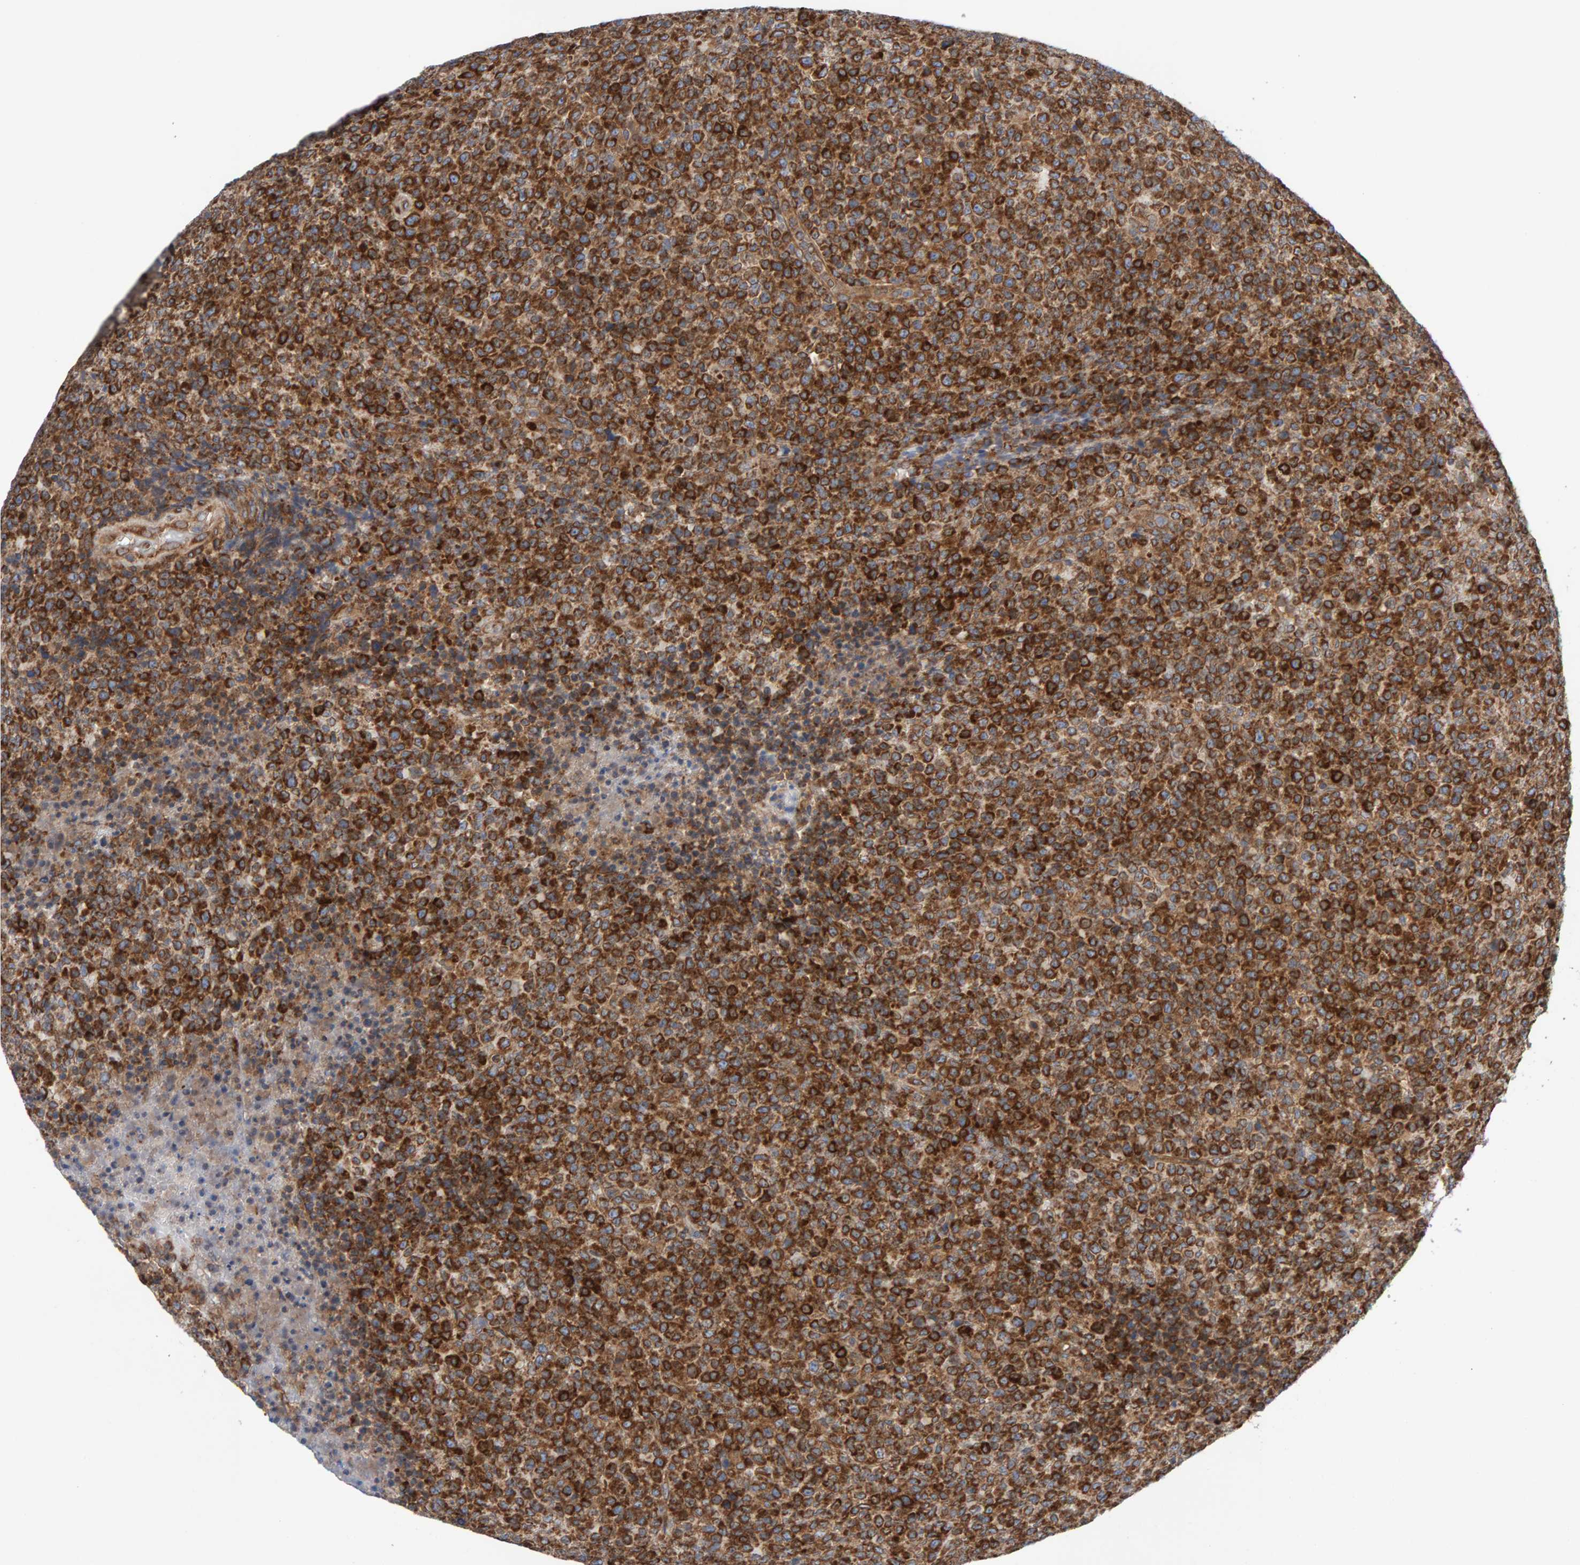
{"staining": {"intensity": "moderate", "quantity": ">75%", "location": "cytoplasmic/membranous"}, "tissue": "lymphoma", "cell_type": "Tumor cells", "image_type": "cancer", "snomed": [{"axis": "morphology", "description": "Malignant lymphoma, non-Hodgkin's type, High grade"}, {"axis": "topography", "description": "Lymph node"}], "caption": "High-power microscopy captured an immunohistochemistry (IHC) histopathology image of lymphoma, revealing moderate cytoplasmic/membranous expression in about >75% of tumor cells. (DAB (3,3'-diaminobenzidine) IHC, brown staining for protein, blue staining for nuclei).", "gene": "CDK5RAP3", "patient": {"sex": "male", "age": 13}}